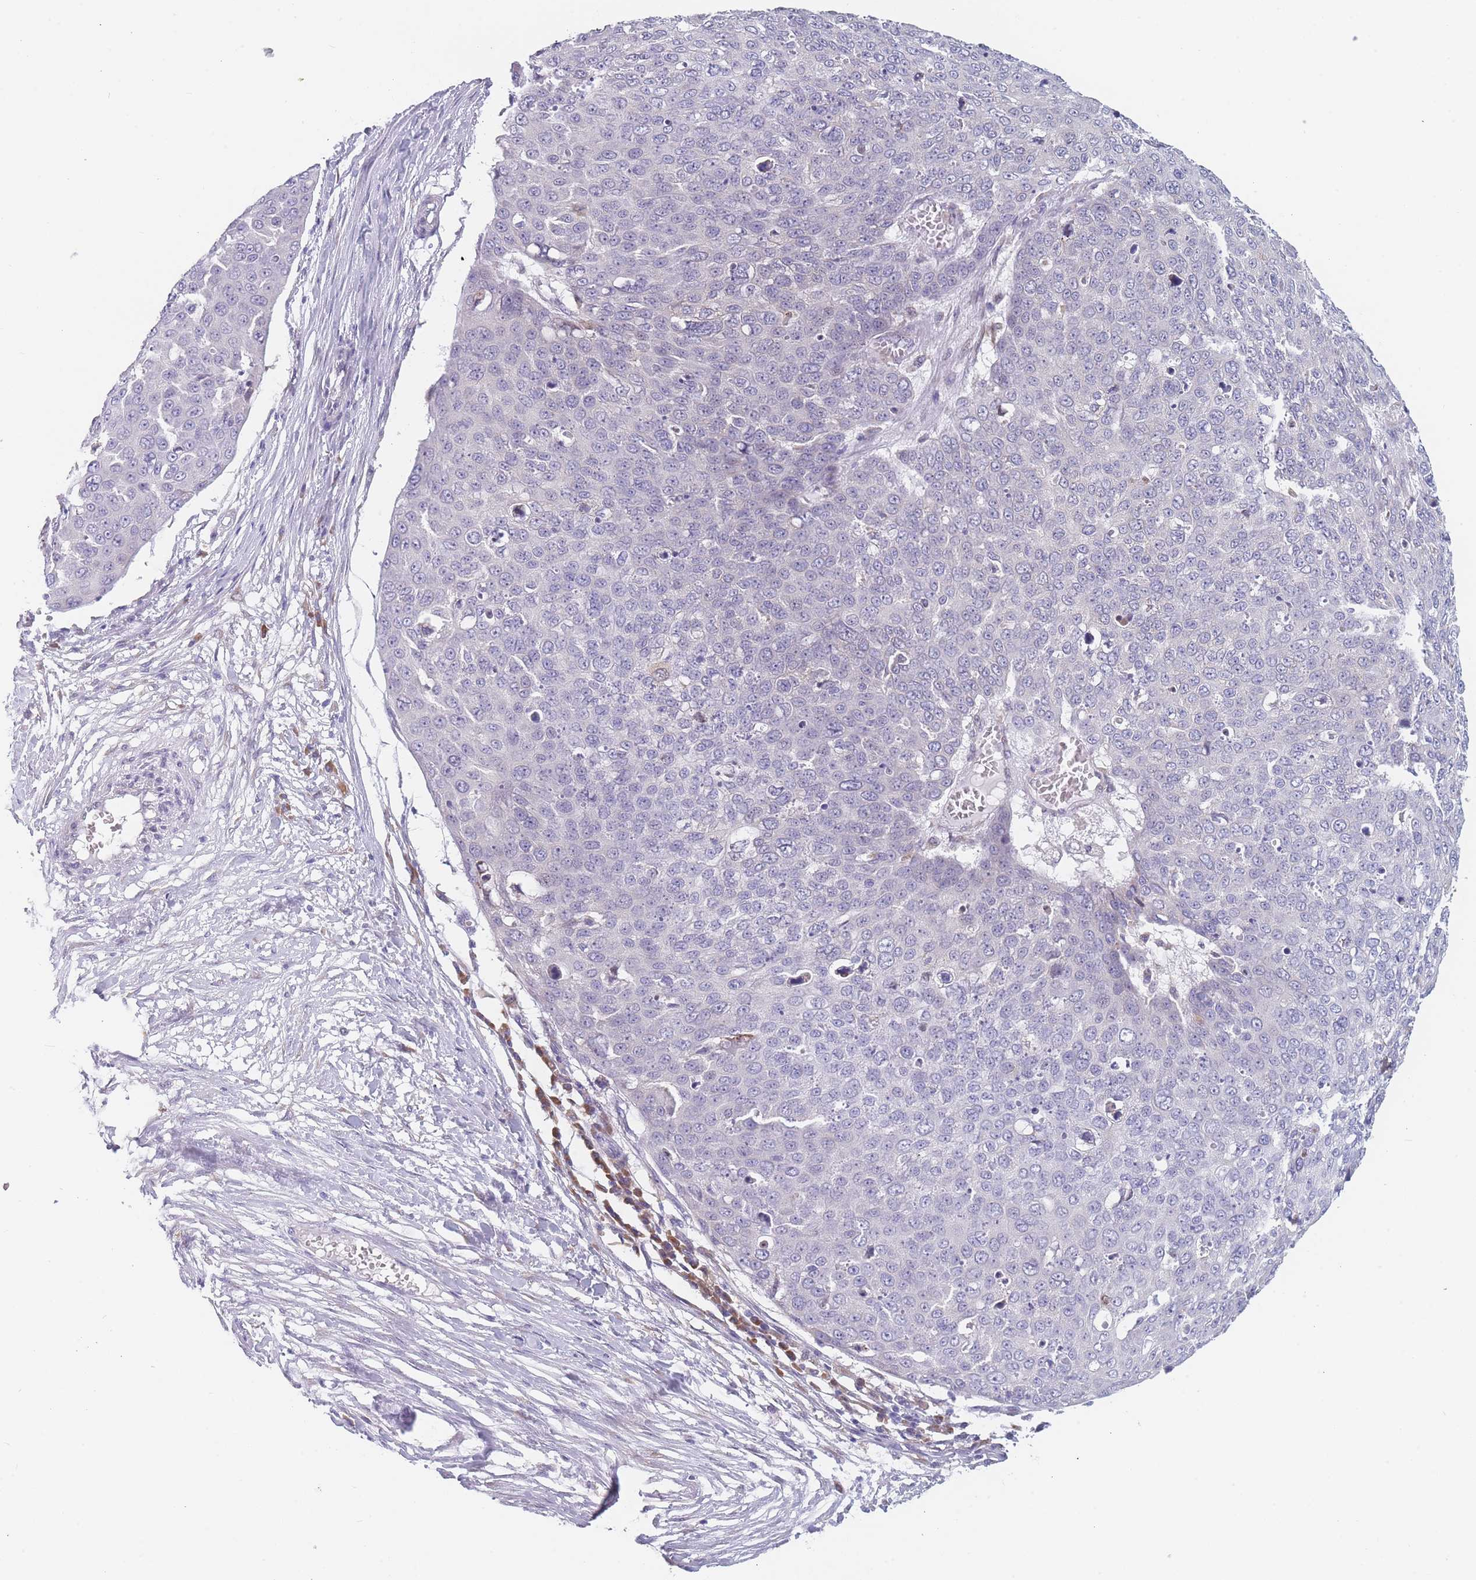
{"staining": {"intensity": "negative", "quantity": "none", "location": "none"}, "tissue": "skin cancer", "cell_type": "Tumor cells", "image_type": "cancer", "snomed": [{"axis": "morphology", "description": "Squamous cell carcinoma, NOS"}, {"axis": "topography", "description": "Skin"}], "caption": "A high-resolution histopathology image shows IHC staining of skin squamous cell carcinoma, which shows no significant expression in tumor cells. The staining was performed using DAB (3,3'-diaminobenzidine) to visualize the protein expression in brown, while the nuclei were stained in blue with hematoxylin (Magnification: 20x).", "gene": "TMED10", "patient": {"sex": "male", "age": 71}}